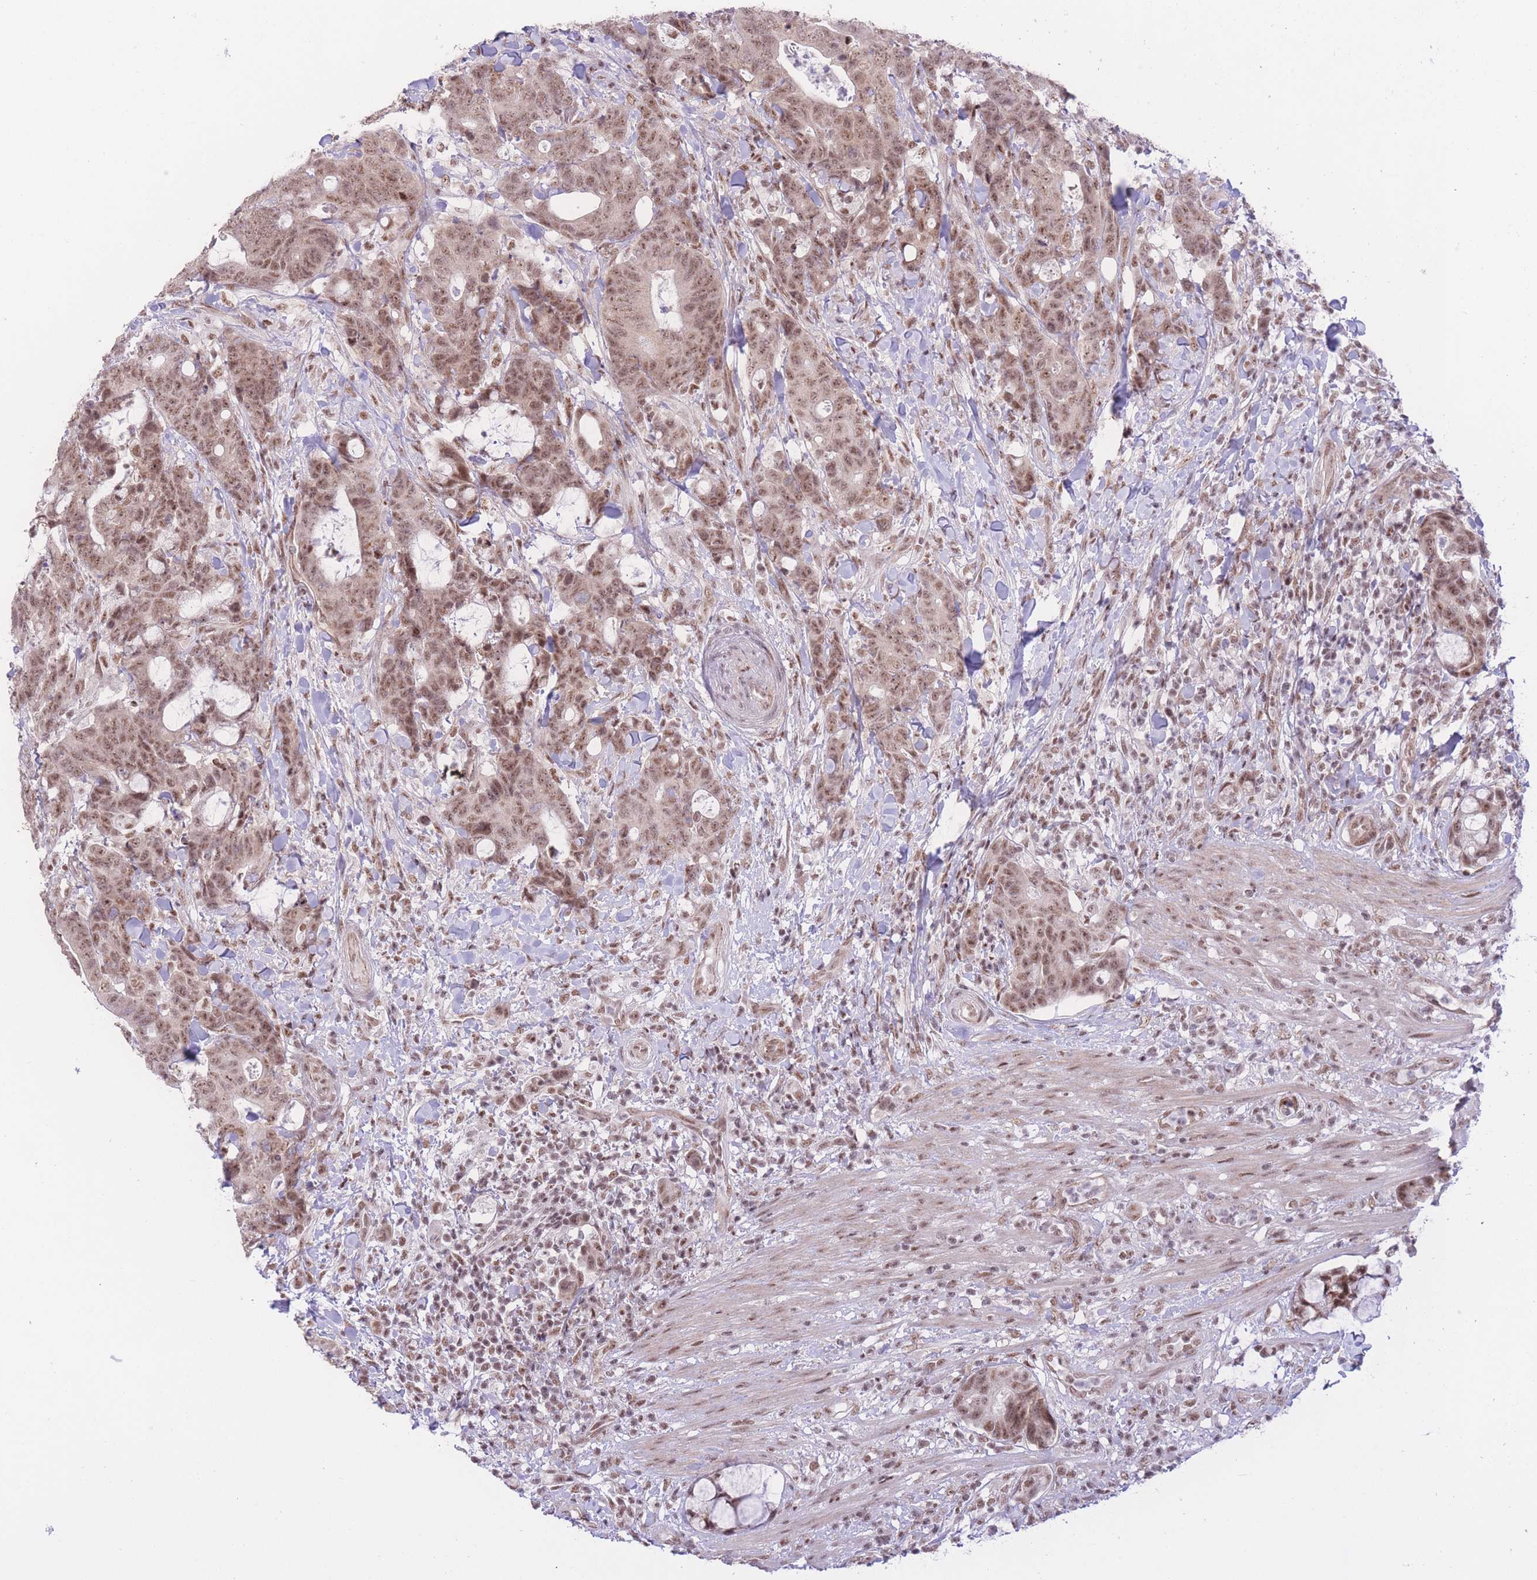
{"staining": {"intensity": "moderate", "quantity": ">75%", "location": "nuclear"}, "tissue": "colorectal cancer", "cell_type": "Tumor cells", "image_type": "cancer", "snomed": [{"axis": "morphology", "description": "Adenocarcinoma, NOS"}, {"axis": "topography", "description": "Colon"}], "caption": "DAB (3,3'-diaminobenzidine) immunohistochemical staining of human colorectal cancer (adenocarcinoma) demonstrates moderate nuclear protein positivity in approximately >75% of tumor cells.", "gene": "PCIF1", "patient": {"sex": "female", "age": 82}}